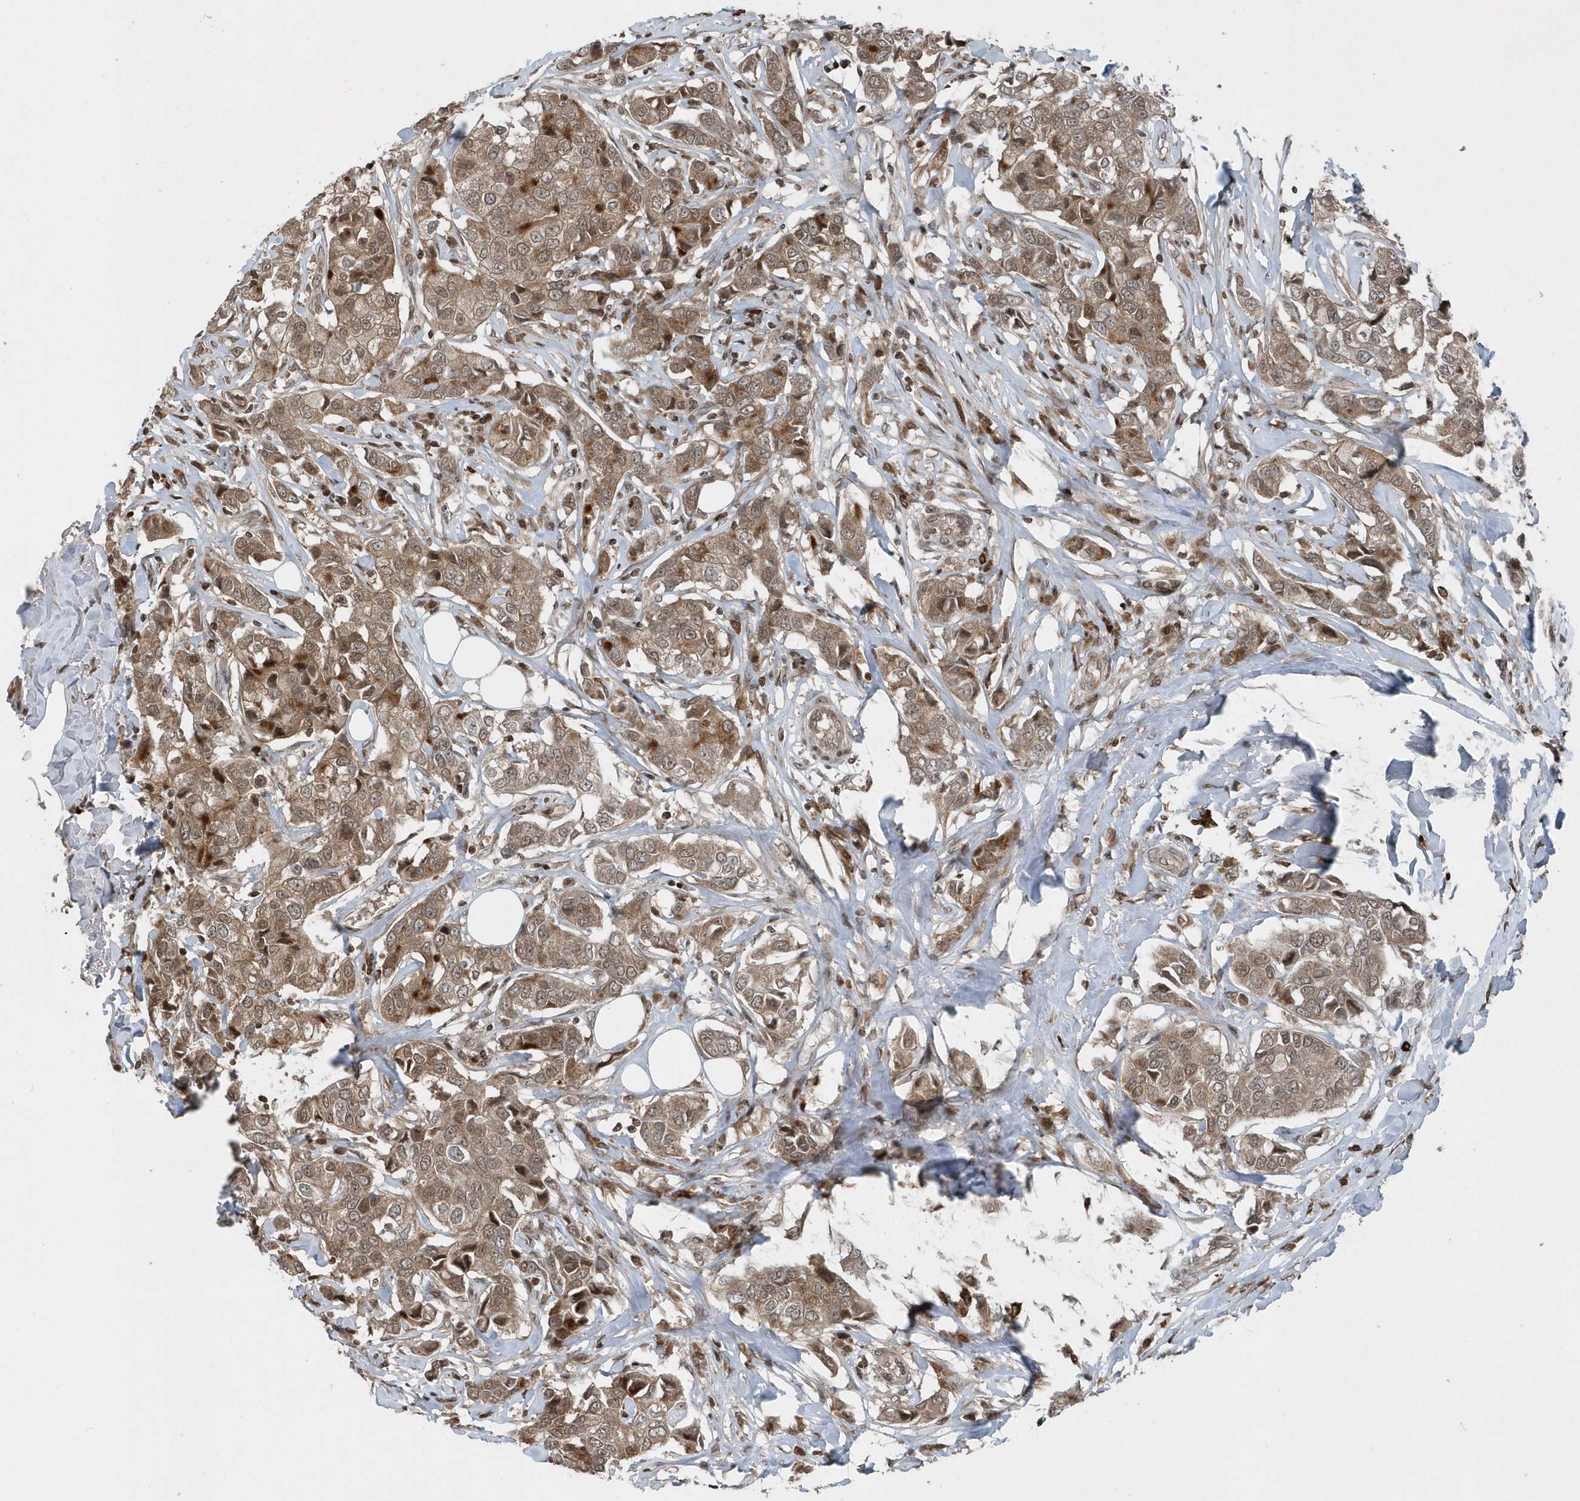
{"staining": {"intensity": "moderate", "quantity": ">75%", "location": "cytoplasmic/membranous"}, "tissue": "breast cancer", "cell_type": "Tumor cells", "image_type": "cancer", "snomed": [{"axis": "morphology", "description": "Duct carcinoma"}, {"axis": "topography", "description": "Breast"}], "caption": "Immunohistochemistry (IHC) micrograph of neoplastic tissue: human infiltrating ductal carcinoma (breast) stained using immunohistochemistry exhibits medium levels of moderate protein expression localized specifically in the cytoplasmic/membranous of tumor cells, appearing as a cytoplasmic/membranous brown color.", "gene": "EIF2B1", "patient": {"sex": "female", "age": 80}}